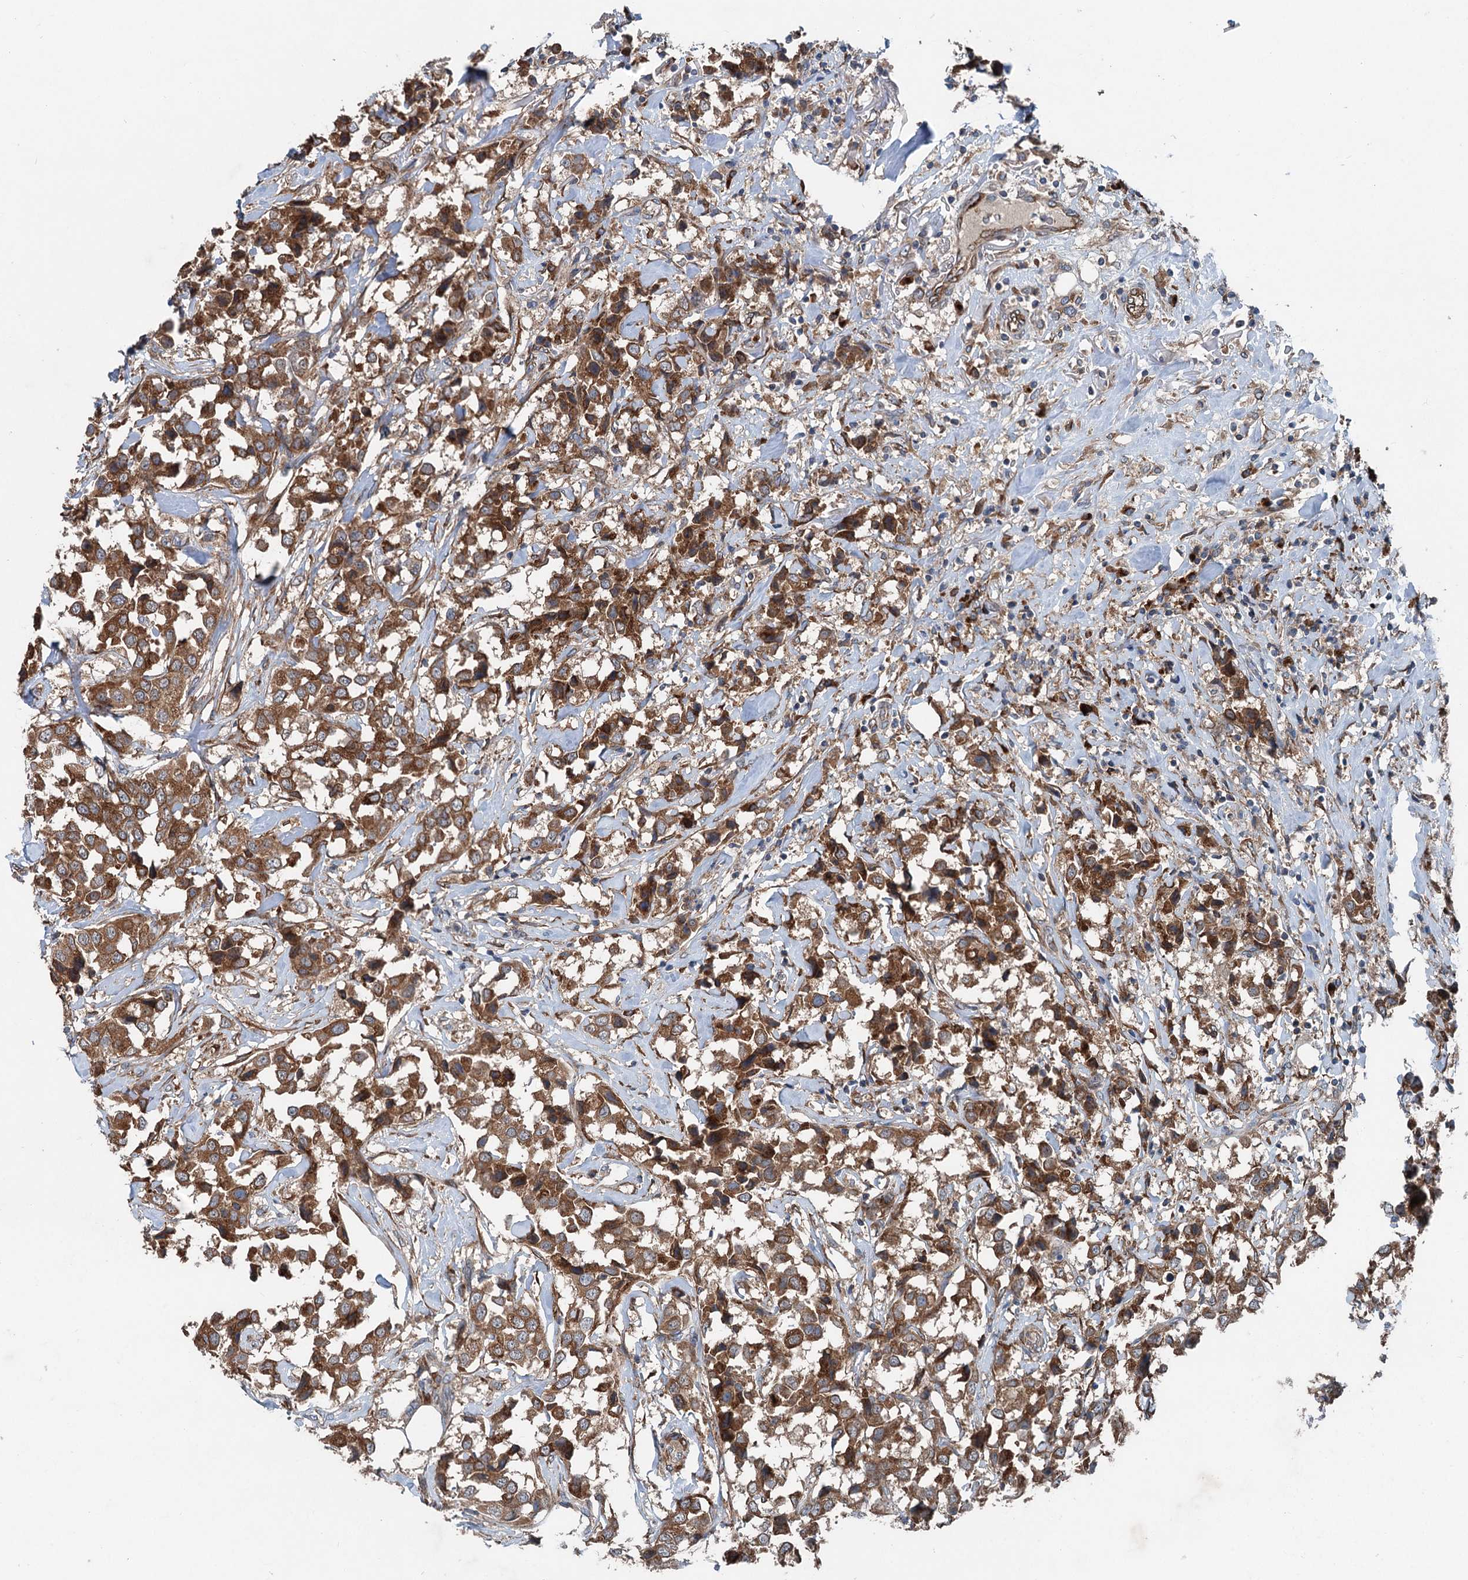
{"staining": {"intensity": "strong", "quantity": ">75%", "location": "cytoplasmic/membranous"}, "tissue": "breast cancer", "cell_type": "Tumor cells", "image_type": "cancer", "snomed": [{"axis": "morphology", "description": "Duct carcinoma"}, {"axis": "topography", "description": "Breast"}], "caption": "Immunohistochemistry photomicrograph of infiltrating ductal carcinoma (breast) stained for a protein (brown), which reveals high levels of strong cytoplasmic/membranous positivity in approximately >75% of tumor cells.", "gene": "CALCOCO1", "patient": {"sex": "female", "age": 80}}